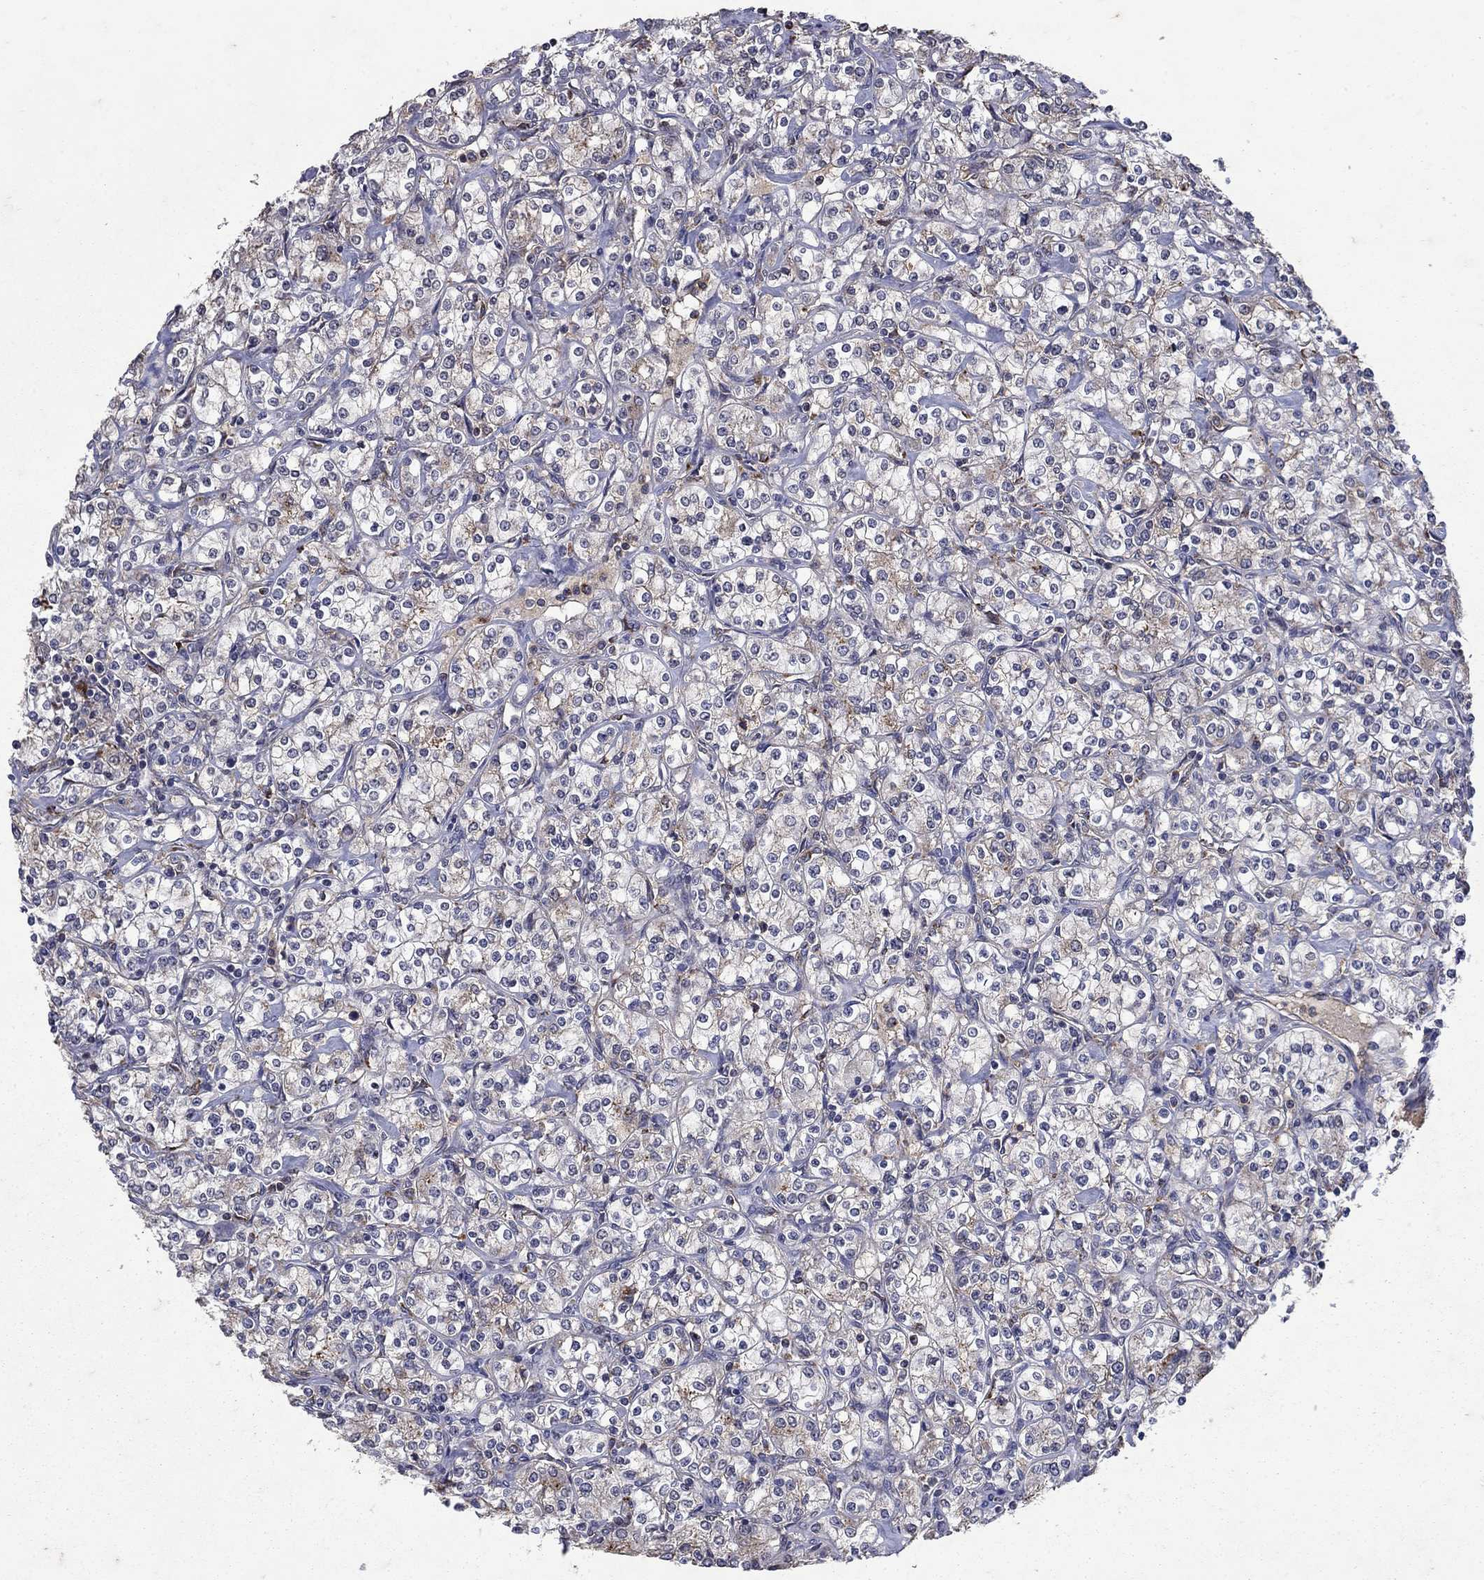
{"staining": {"intensity": "negative", "quantity": "none", "location": "none"}, "tissue": "renal cancer", "cell_type": "Tumor cells", "image_type": "cancer", "snomed": [{"axis": "morphology", "description": "Adenocarcinoma, NOS"}, {"axis": "topography", "description": "Kidney"}], "caption": "Micrograph shows no significant protein staining in tumor cells of renal cancer.", "gene": "NPC2", "patient": {"sex": "male", "age": 77}}